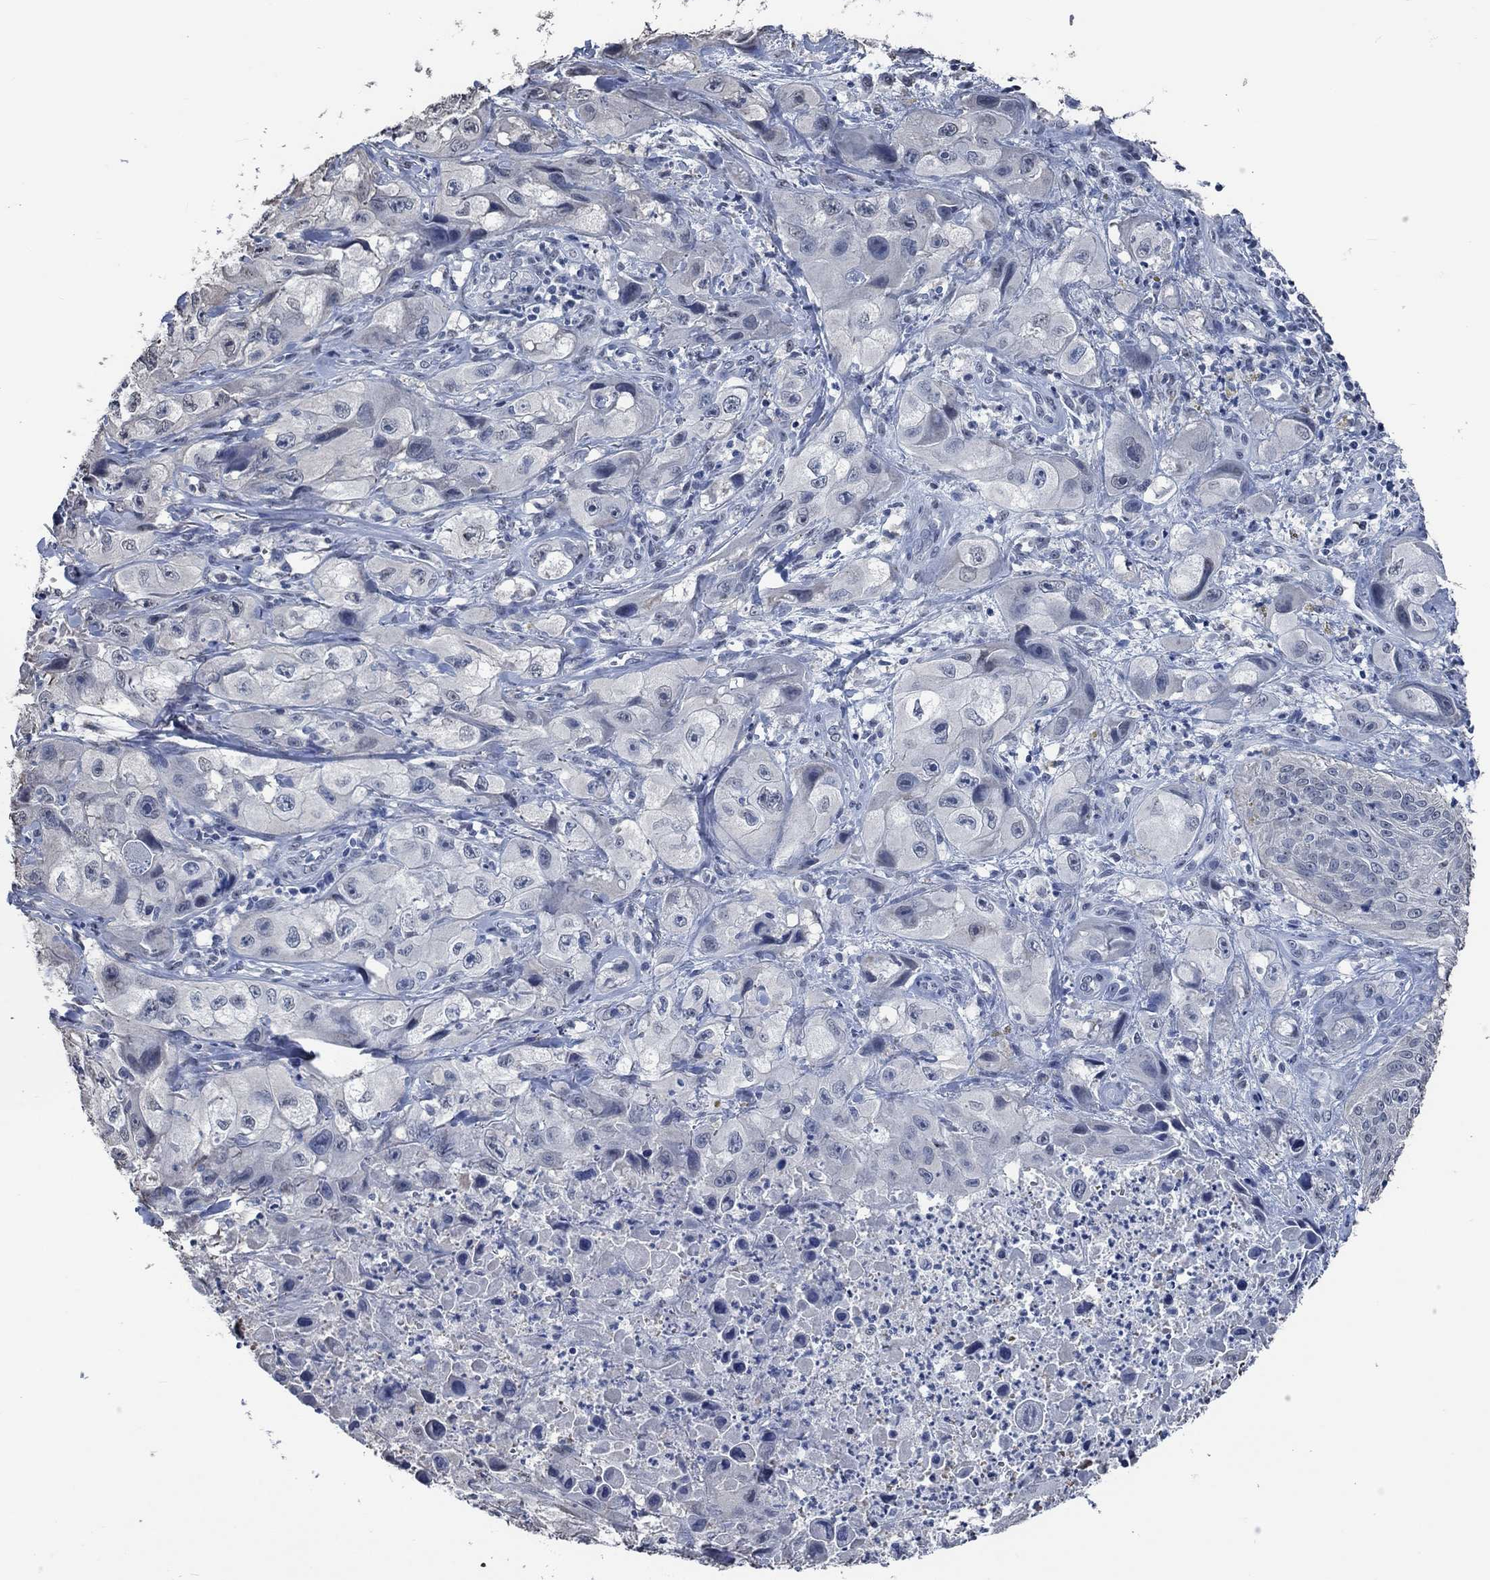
{"staining": {"intensity": "negative", "quantity": "none", "location": "none"}, "tissue": "skin cancer", "cell_type": "Tumor cells", "image_type": "cancer", "snomed": [{"axis": "morphology", "description": "Squamous cell carcinoma, NOS"}, {"axis": "topography", "description": "Skin"}, {"axis": "topography", "description": "Subcutis"}], "caption": "High power microscopy micrograph of an IHC micrograph of skin cancer, revealing no significant positivity in tumor cells.", "gene": "OBSCN", "patient": {"sex": "male", "age": 73}}